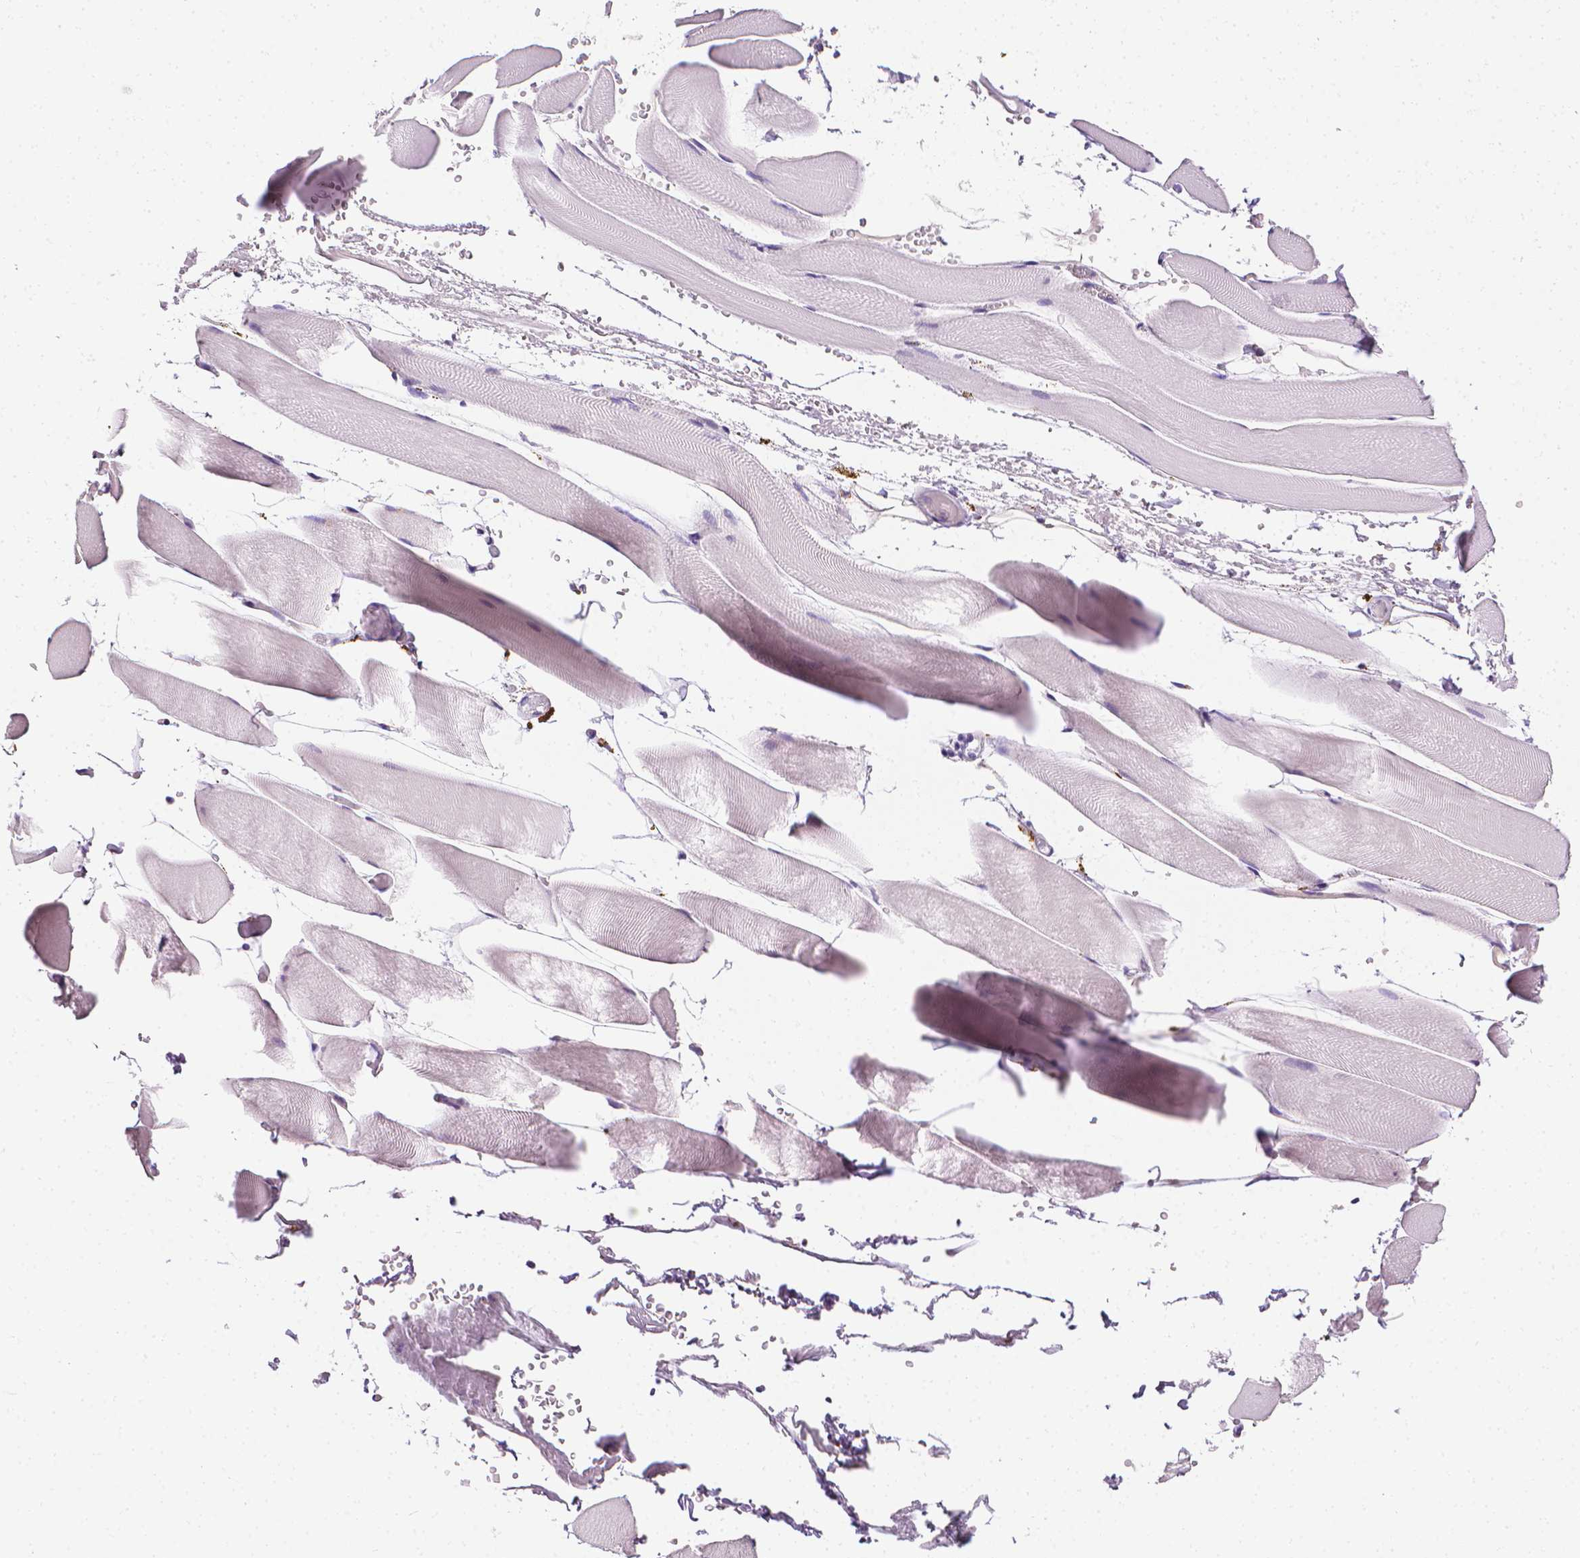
{"staining": {"intensity": "negative", "quantity": "none", "location": "none"}, "tissue": "skeletal muscle", "cell_type": "Myocytes", "image_type": "normal", "snomed": [{"axis": "morphology", "description": "Normal tissue, NOS"}, {"axis": "topography", "description": "Skeletal muscle"}], "caption": "IHC histopathology image of normal human skeletal muscle stained for a protein (brown), which demonstrates no staining in myocytes. Nuclei are stained in blue.", "gene": "MCOLN3", "patient": {"sex": "female", "age": 37}}